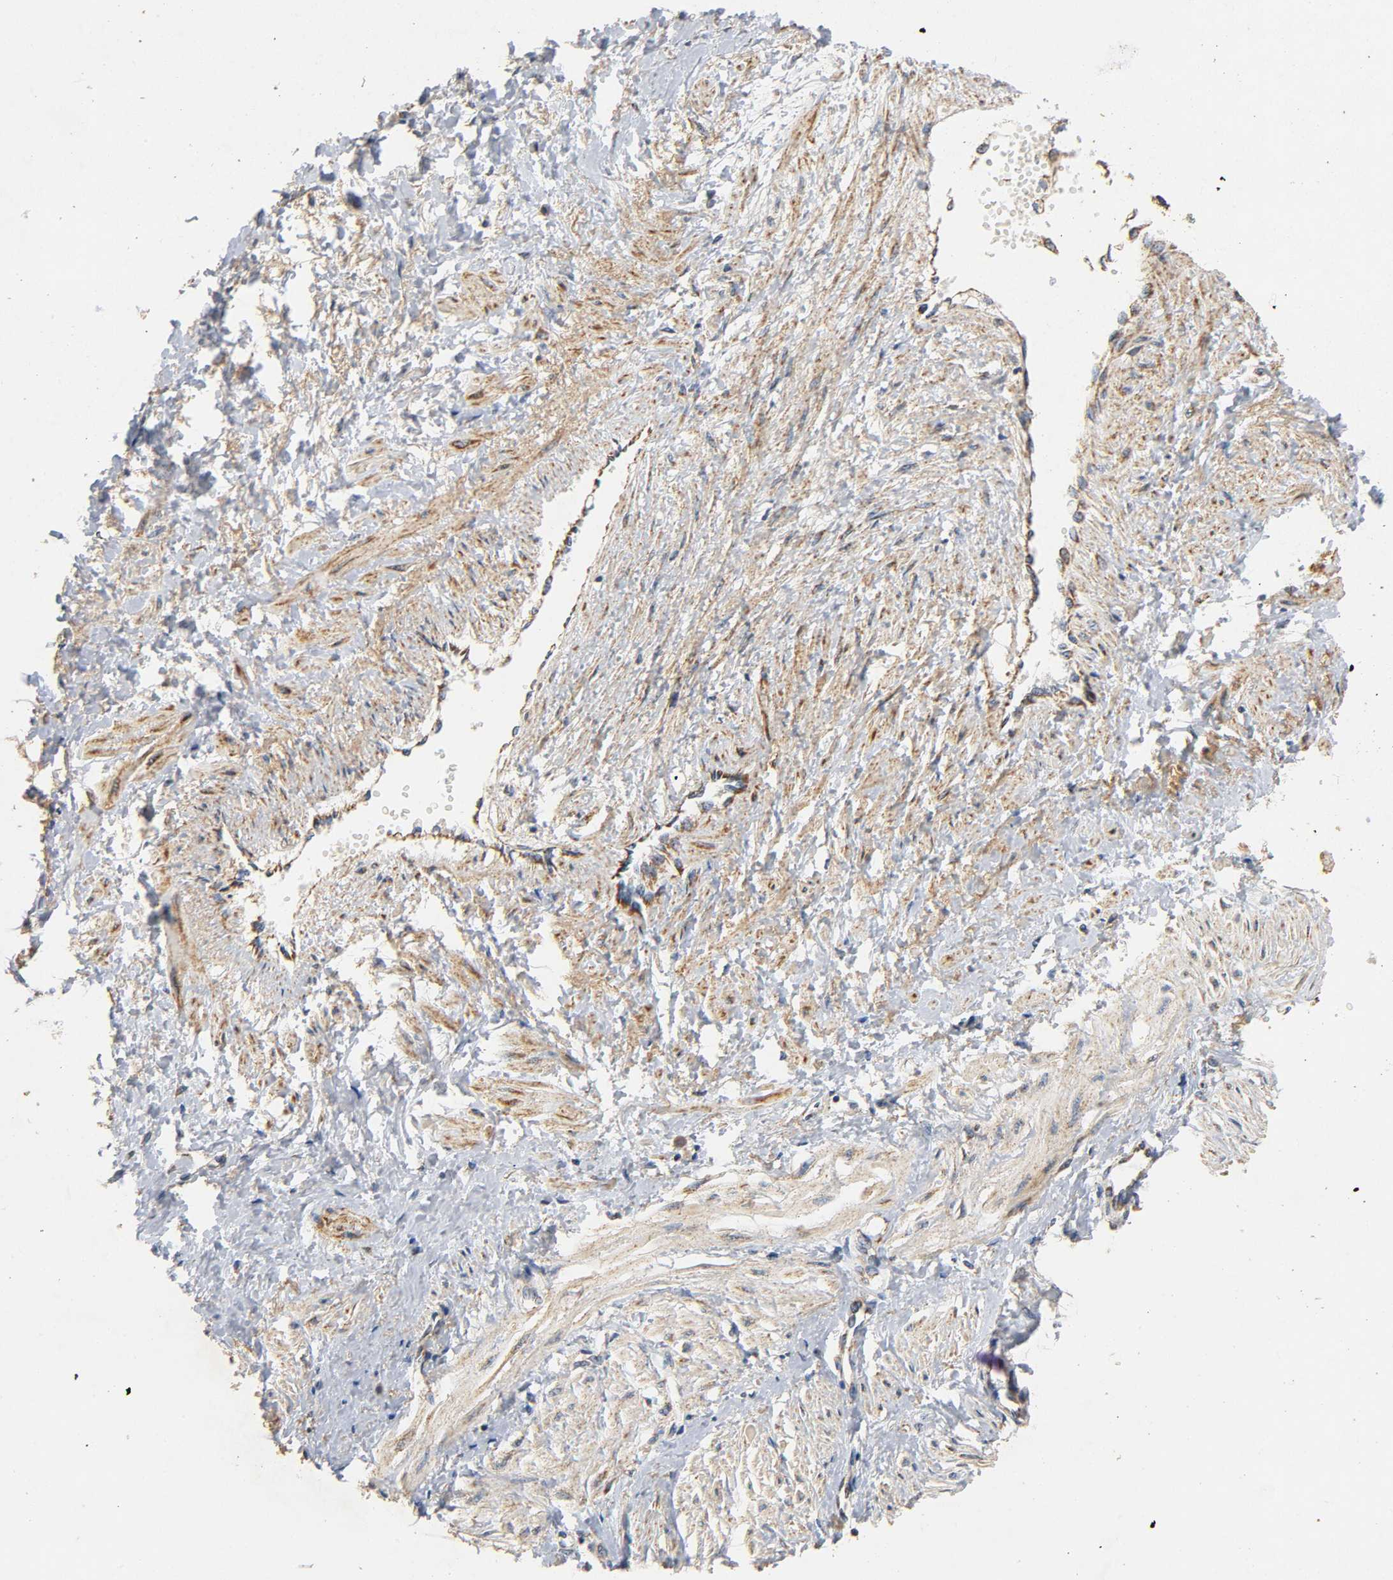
{"staining": {"intensity": "weak", "quantity": "25%-75%", "location": "cytoplasmic/membranous"}, "tissue": "smooth muscle", "cell_type": "Smooth muscle cells", "image_type": "normal", "snomed": [{"axis": "morphology", "description": "Normal tissue, NOS"}, {"axis": "topography", "description": "Smooth muscle"}, {"axis": "topography", "description": "Uterus"}], "caption": "Smooth muscle stained with IHC demonstrates weak cytoplasmic/membranous expression in about 25%-75% of smooth muscle cells.", "gene": "NDUFS3", "patient": {"sex": "female", "age": 39}}